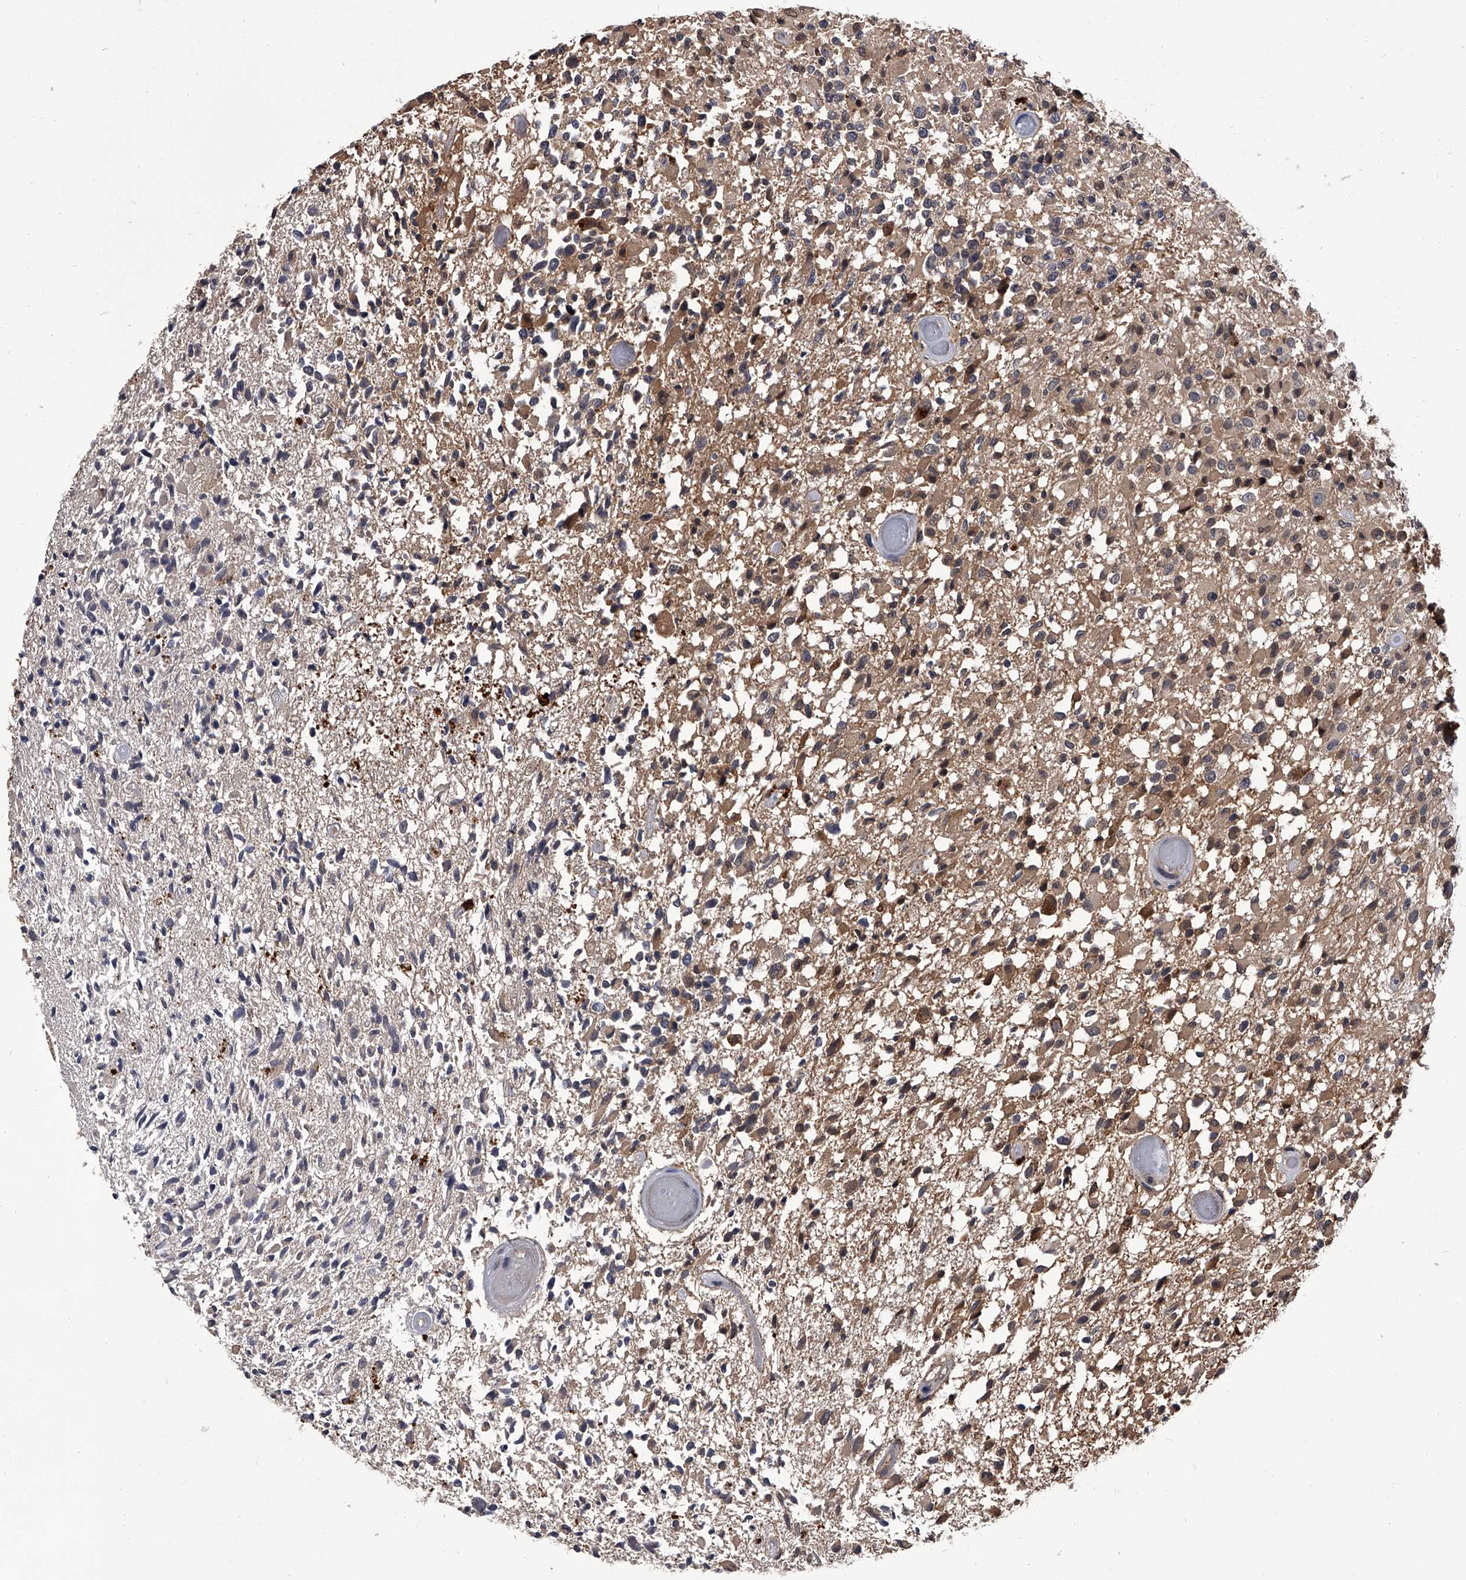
{"staining": {"intensity": "weak", "quantity": ">75%", "location": "cytoplasmic/membranous"}, "tissue": "glioma", "cell_type": "Tumor cells", "image_type": "cancer", "snomed": [{"axis": "morphology", "description": "Glioma, malignant, High grade"}, {"axis": "morphology", "description": "Glioblastoma, NOS"}, {"axis": "topography", "description": "Brain"}], "caption": "Immunohistochemical staining of human malignant glioma (high-grade) displays low levels of weak cytoplasmic/membranous expression in approximately >75% of tumor cells.", "gene": "SLC18B1", "patient": {"sex": "male", "age": 60}}